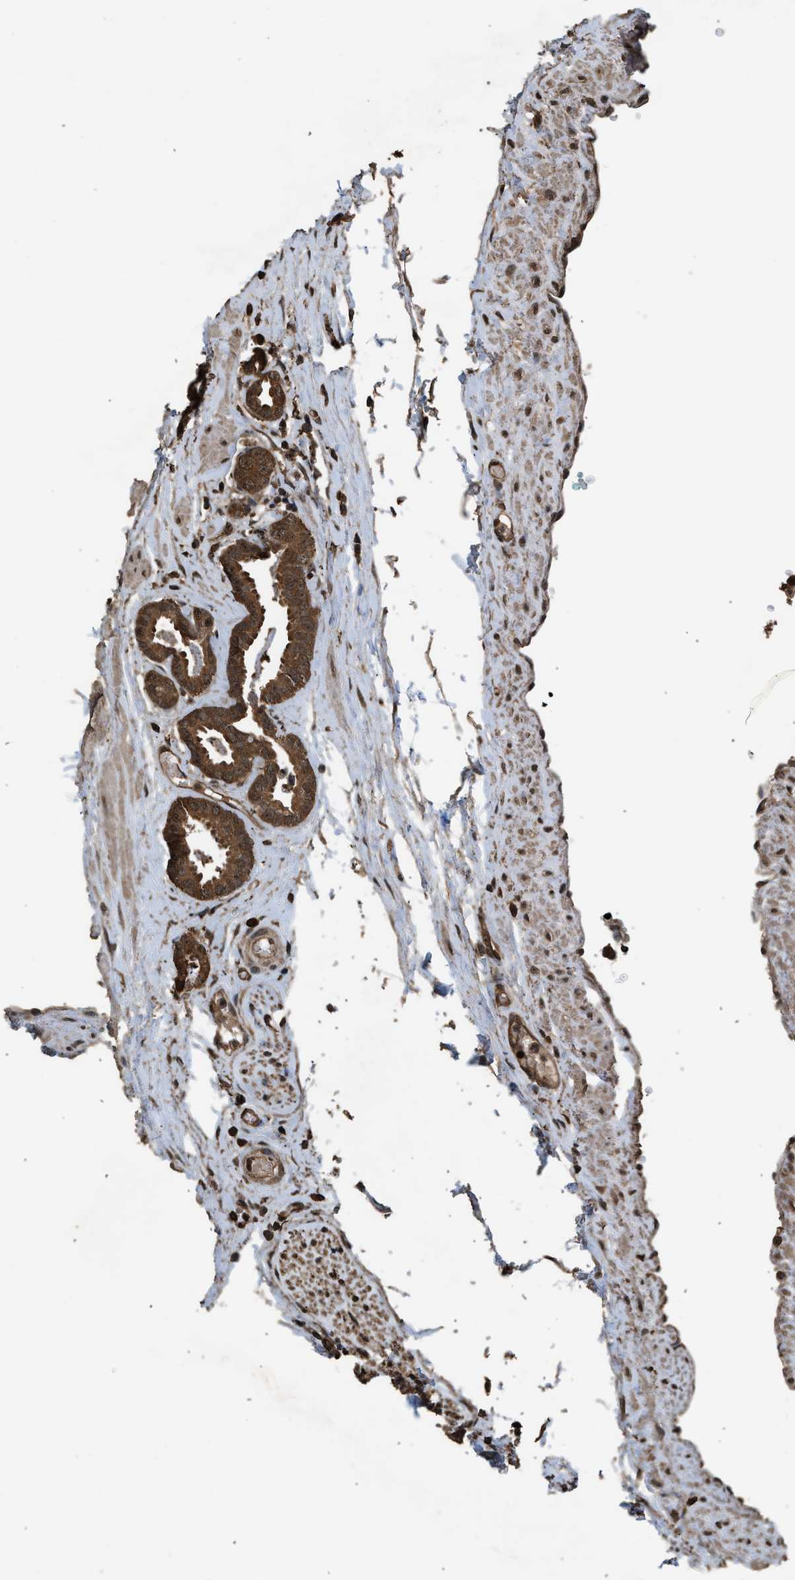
{"staining": {"intensity": "strong", "quantity": ">75%", "location": "cytoplasmic/membranous"}, "tissue": "prostate cancer", "cell_type": "Tumor cells", "image_type": "cancer", "snomed": [{"axis": "morphology", "description": "Adenocarcinoma, Low grade"}, {"axis": "topography", "description": "Prostate"}], "caption": "IHC (DAB (3,3'-diaminobenzidine)) staining of prostate cancer (adenocarcinoma (low-grade)) reveals strong cytoplasmic/membranous protein positivity in about >75% of tumor cells.", "gene": "MYBL2", "patient": {"sex": "male", "age": 53}}